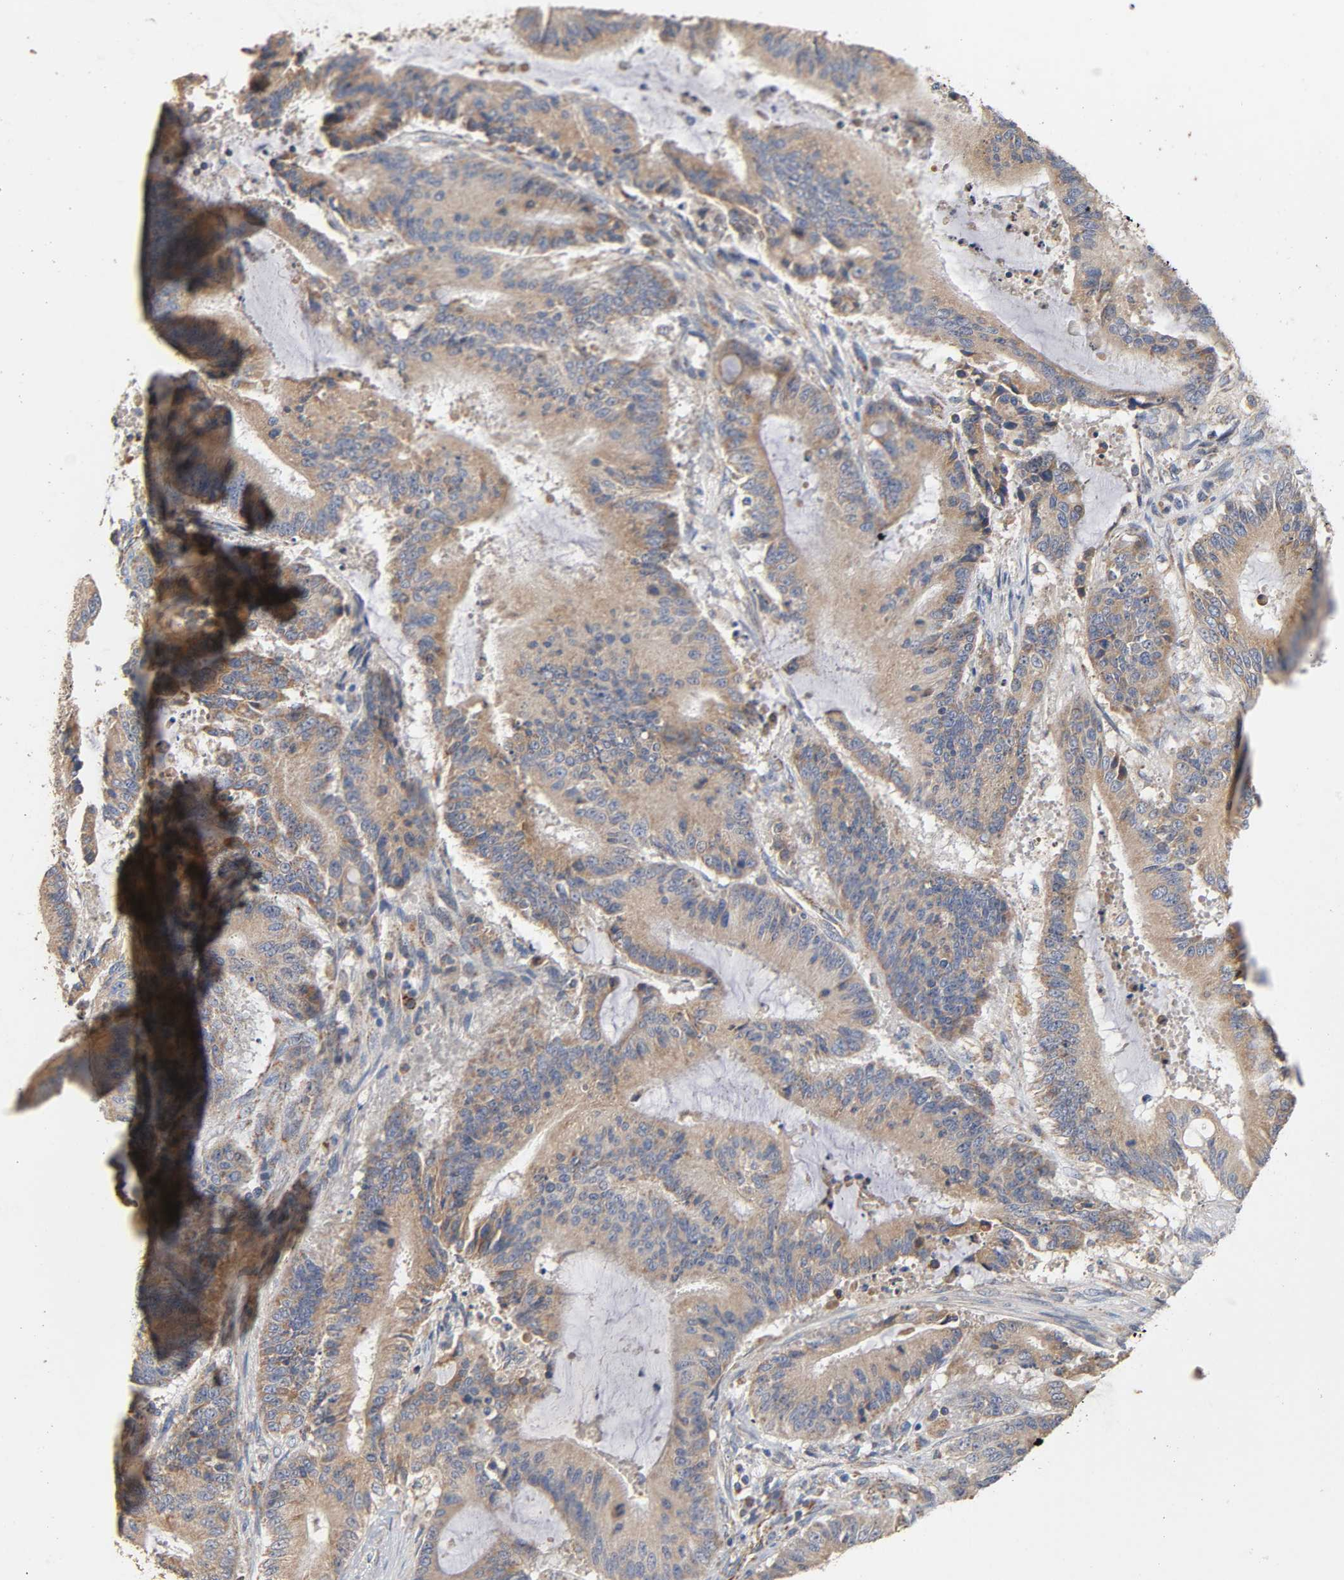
{"staining": {"intensity": "weak", "quantity": "25%-75%", "location": "cytoplasmic/membranous"}, "tissue": "liver cancer", "cell_type": "Tumor cells", "image_type": "cancer", "snomed": [{"axis": "morphology", "description": "Cholangiocarcinoma"}, {"axis": "topography", "description": "Liver"}], "caption": "A histopathology image of liver cancer (cholangiocarcinoma) stained for a protein reveals weak cytoplasmic/membranous brown staining in tumor cells.", "gene": "NDUFS3", "patient": {"sex": "female", "age": 73}}